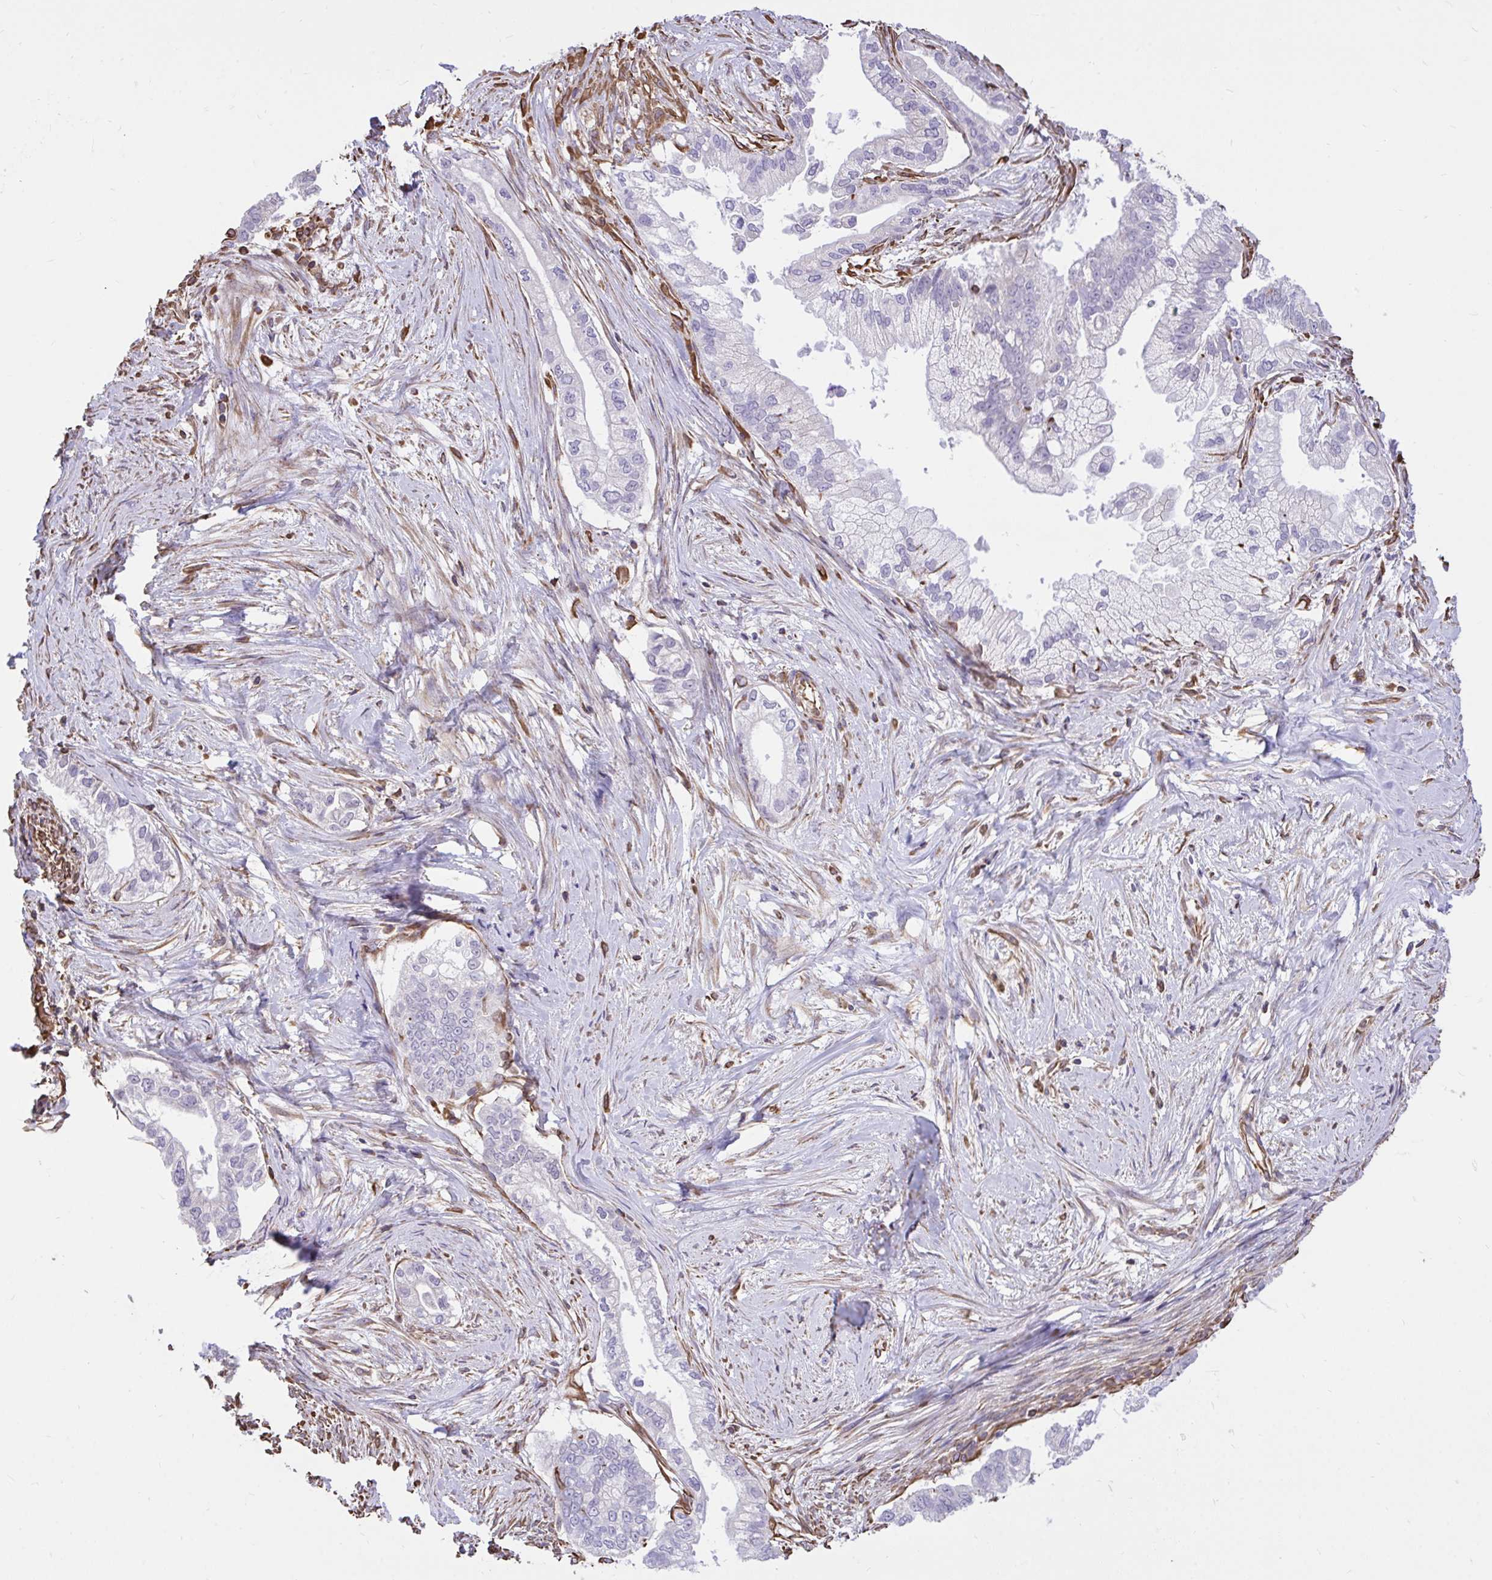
{"staining": {"intensity": "negative", "quantity": "none", "location": "none"}, "tissue": "pancreatic cancer", "cell_type": "Tumor cells", "image_type": "cancer", "snomed": [{"axis": "morphology", "description": "Adenocarcinoma, NOS"}, {"axis": "topography", "description": "Pancreas"}], "caption": "This is an IHC photomicrograph of pancreatic adenocarcinoma. There is no positivity in tumor cells.", "gene": "RNF103", "patient": {"sex": "male", "age": 70}}